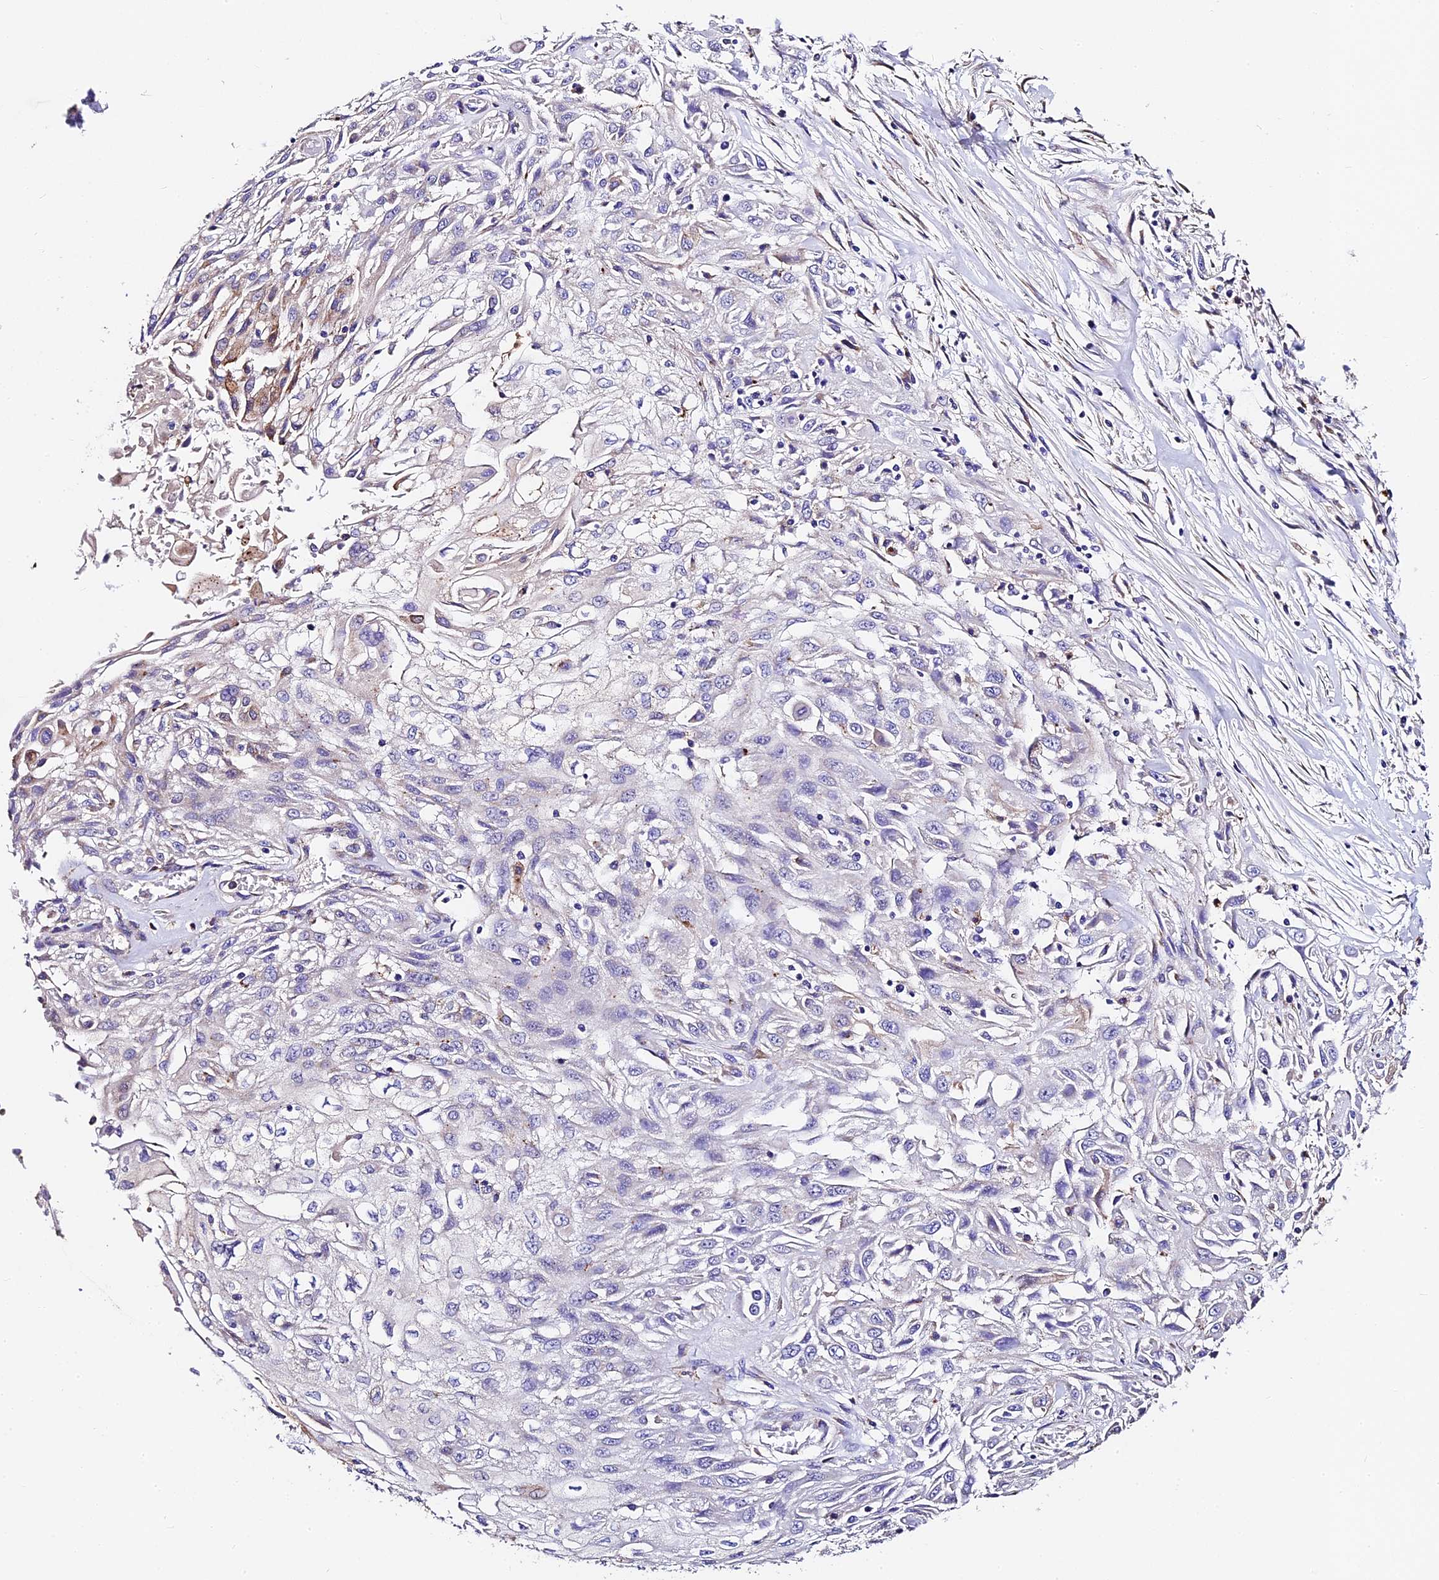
{"staining": {"intensity": "negative", "quantity": "none", "location": "none"}, "tissue": "skin cancer", "cell_type": "Tumor cells", "image_type": "cancer", "snomed": [{"axis": "morphology", "description": "Squamous cell carcinoma, NOS"}, {"axis": "morphology", "description": "Squamous cell carcinoma, metastatic, NOS"}, {"axis": "topography", "description": "Skin"}, {"axis": "topography", "description": "Lymph node"}], "caption": "Immunohistochemical staining of human metastatic squamous cell carcinoma (skin) demonstrates no significant staining in tumor cells. (DAB immunohistochemistry visualized using brightfield microscopy, high magnification).", "gene": "FREM3", "patient": {"sex": "male", "age": 75}}